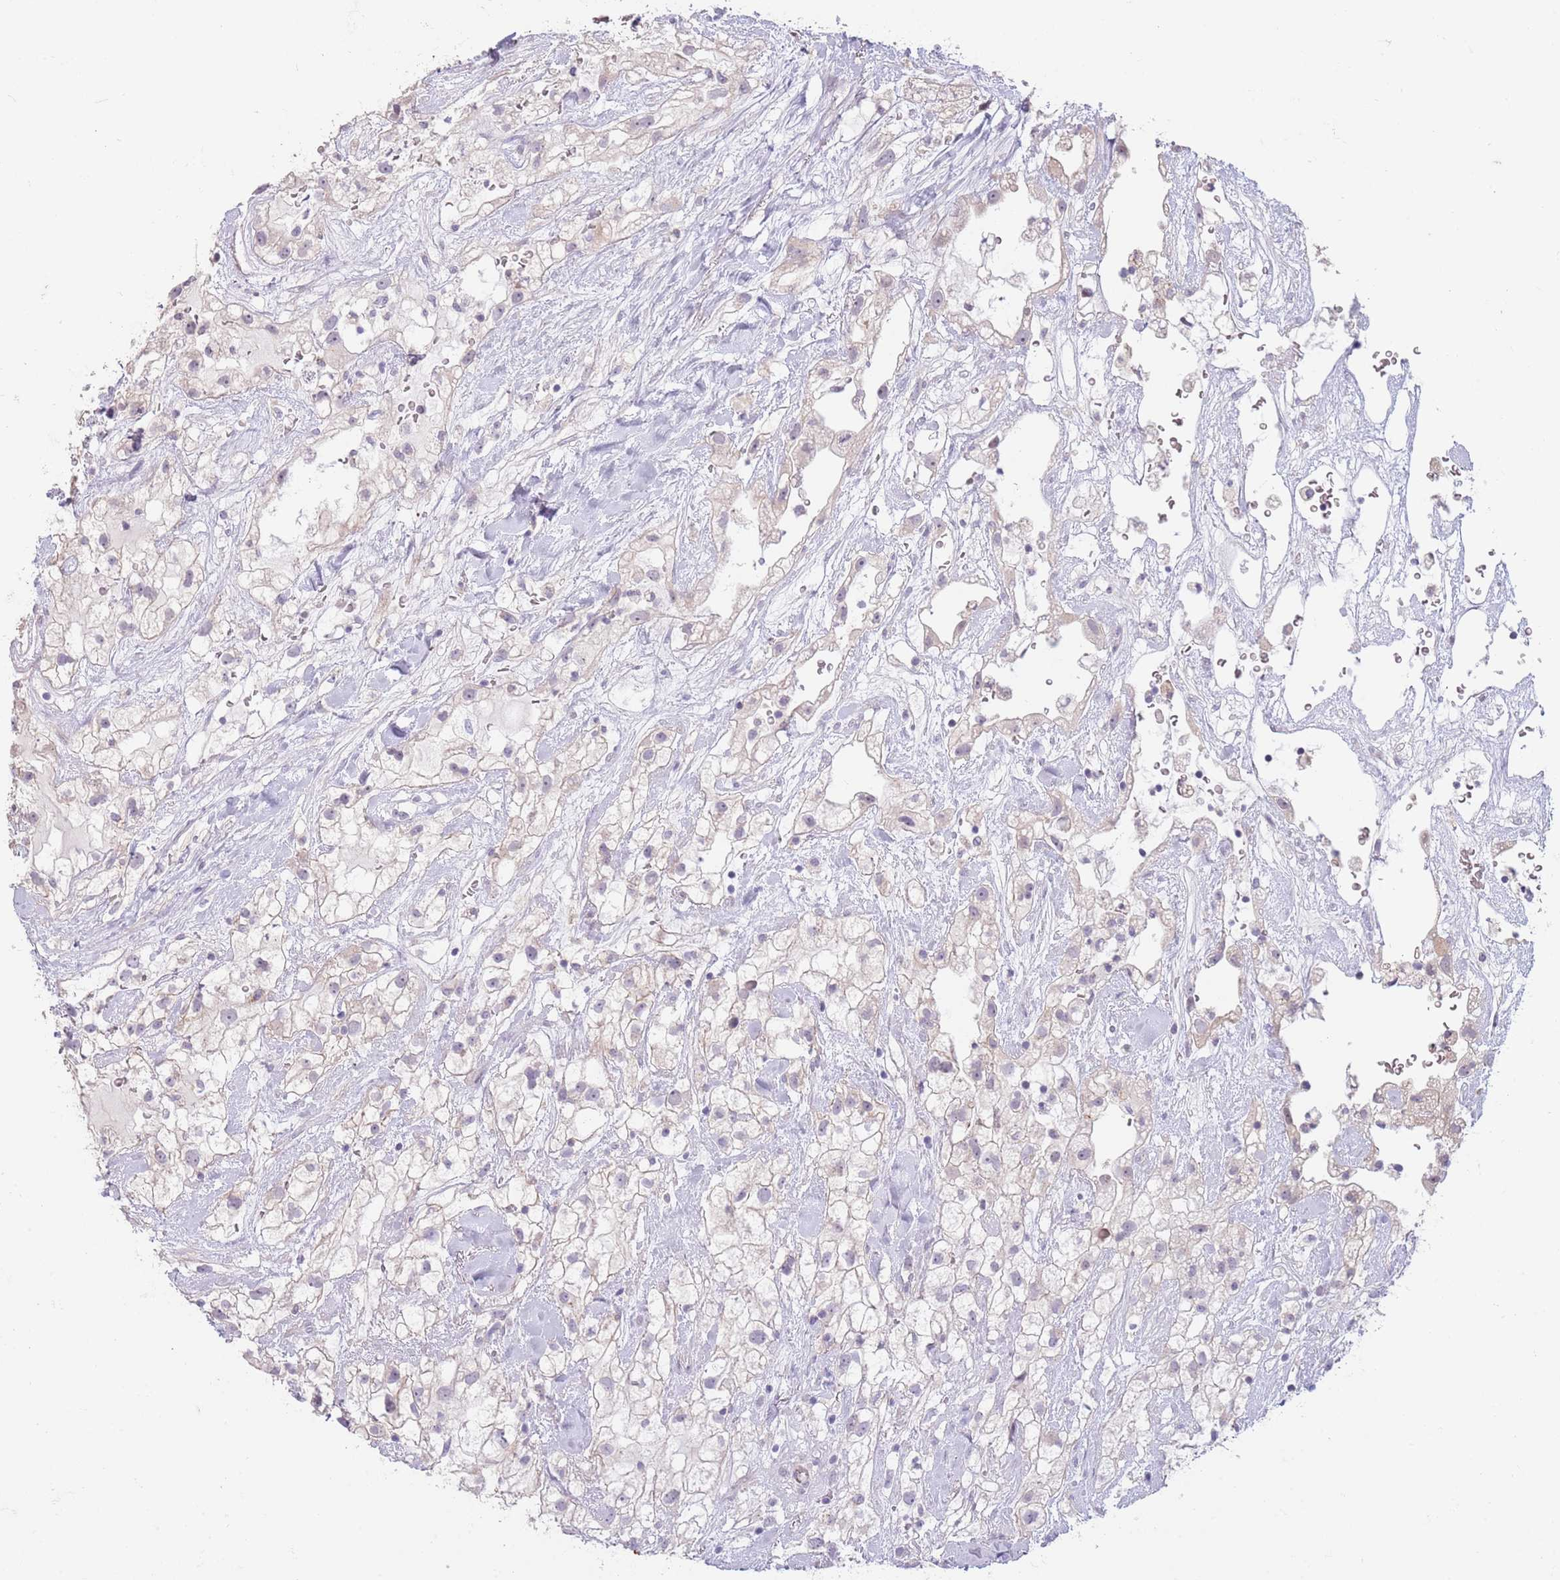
{"staining": {"intensity": "weak", "quantity": "<25%", "location": "cytoplasmic/membranous"}, "tissue": "renal cancer", "cell_type": "Tumor cells", "image_type": "cancer", "snomed": [{"axis": "morphology", "description": "Adenocarcinoma, NOS"}, {"axis": "topography", "description": "Kidney"}], "caption": "Immunohistochemical staining of adenocarcinoma (renal) reveals no significant staining in tumor cells.", "gene": "LDHD", "patient": {"sex": "male", "age": 59}}